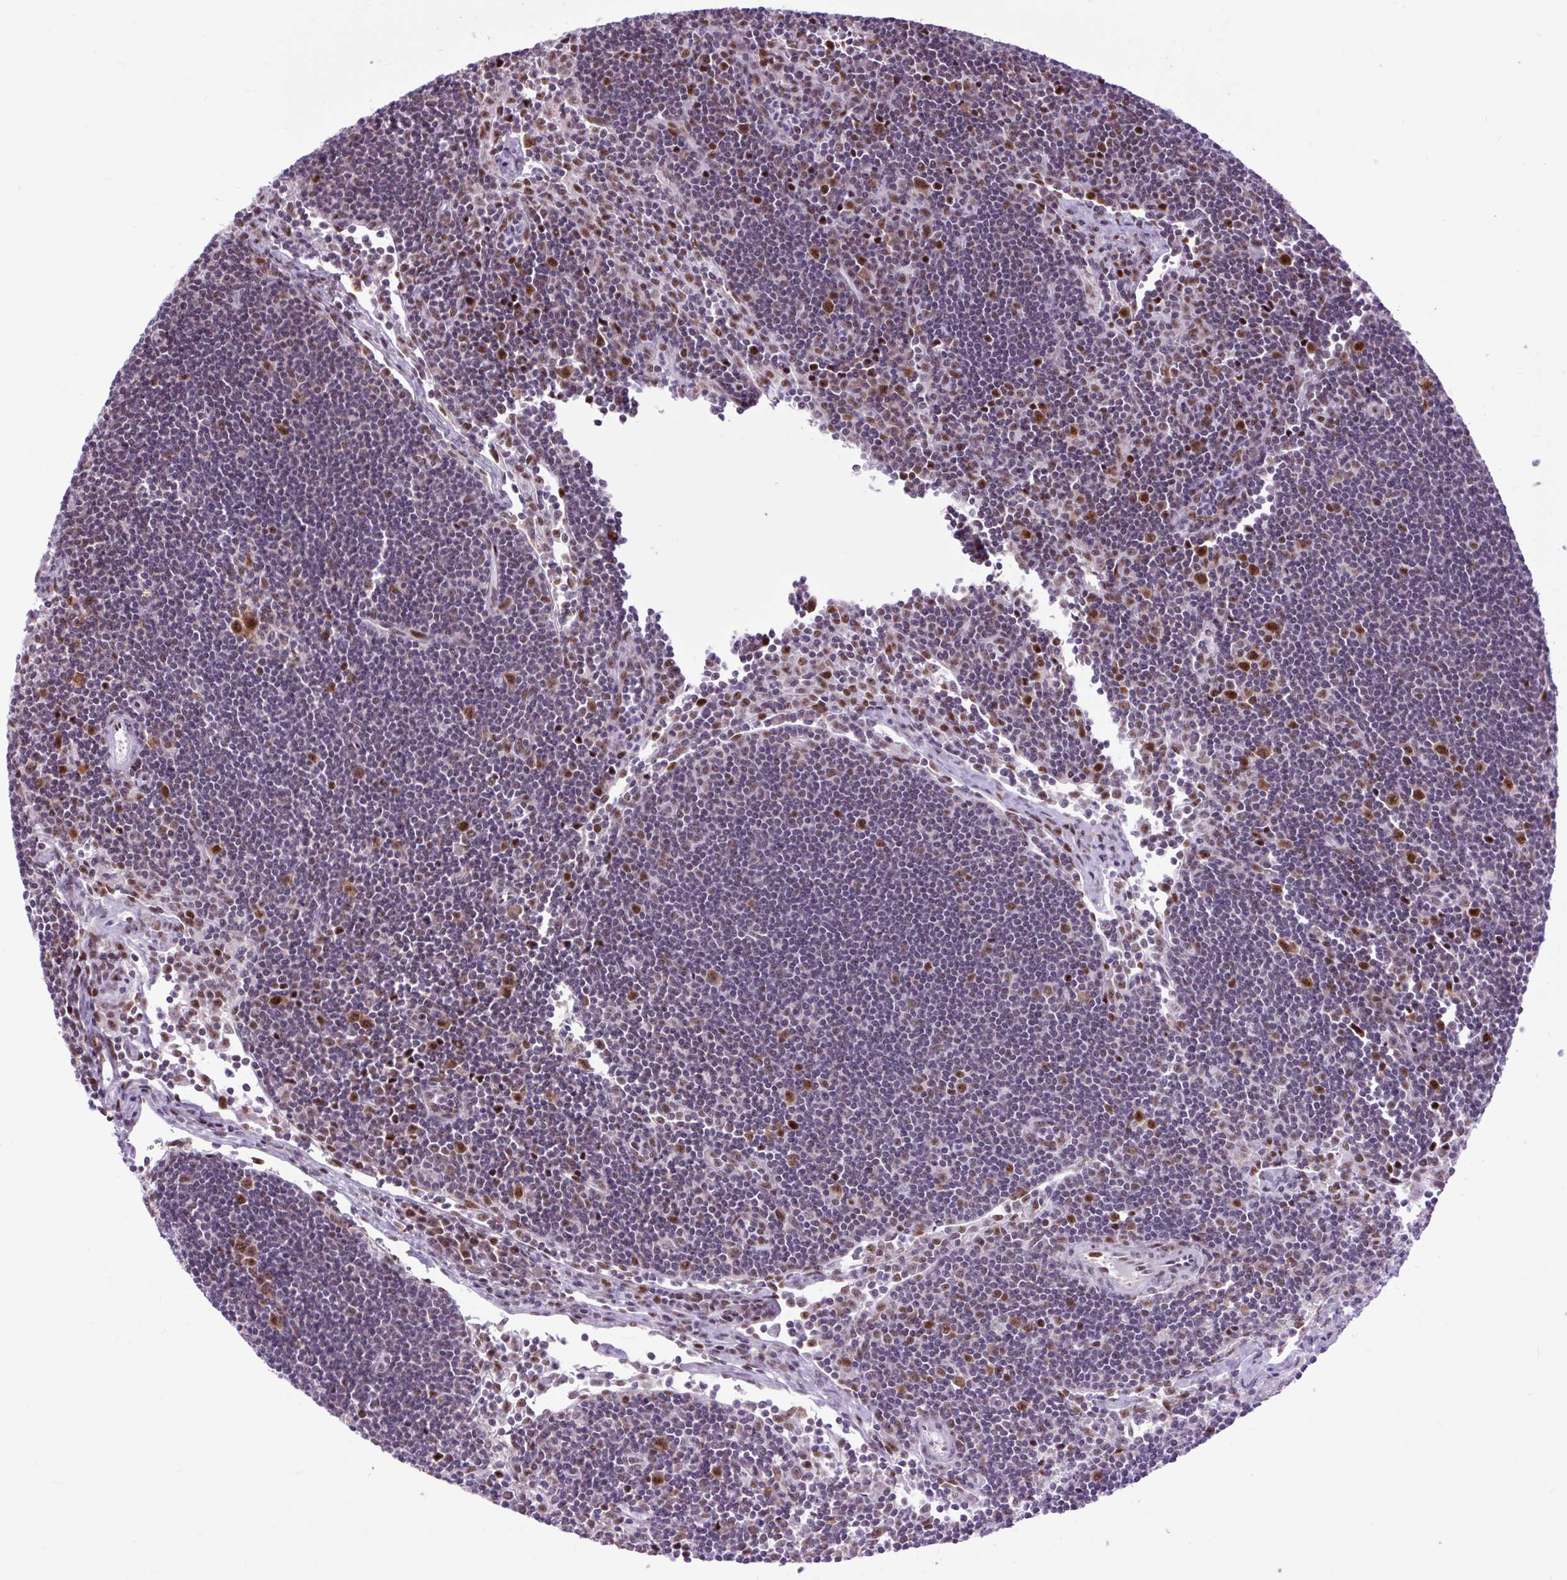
{"staining": {"intensity": "moderate", "quantity": "25%-75%", "location": "nuclear"}, "tissue": "lymph node", "cell_type": "Germinal center cells", "image_type": "normal", "snomed": [{"axis": "morphology", "description": "Normal tissue, NOS"}, {"axis": "topography", "description": "Lymph node"}], "caption": "The photomicrograph reveals immunohistochemical staining of benign lymph node. There is moderate nuclear staining is appreciated in approximately 25%-75% of germinal center cells. The protein is stained brown, and the nuclei are stained in blue (DAB IHC with brightfield microscopy, high magnification).", "gene": "CLK2", "patient": {"sex": "female", "age": 29}}